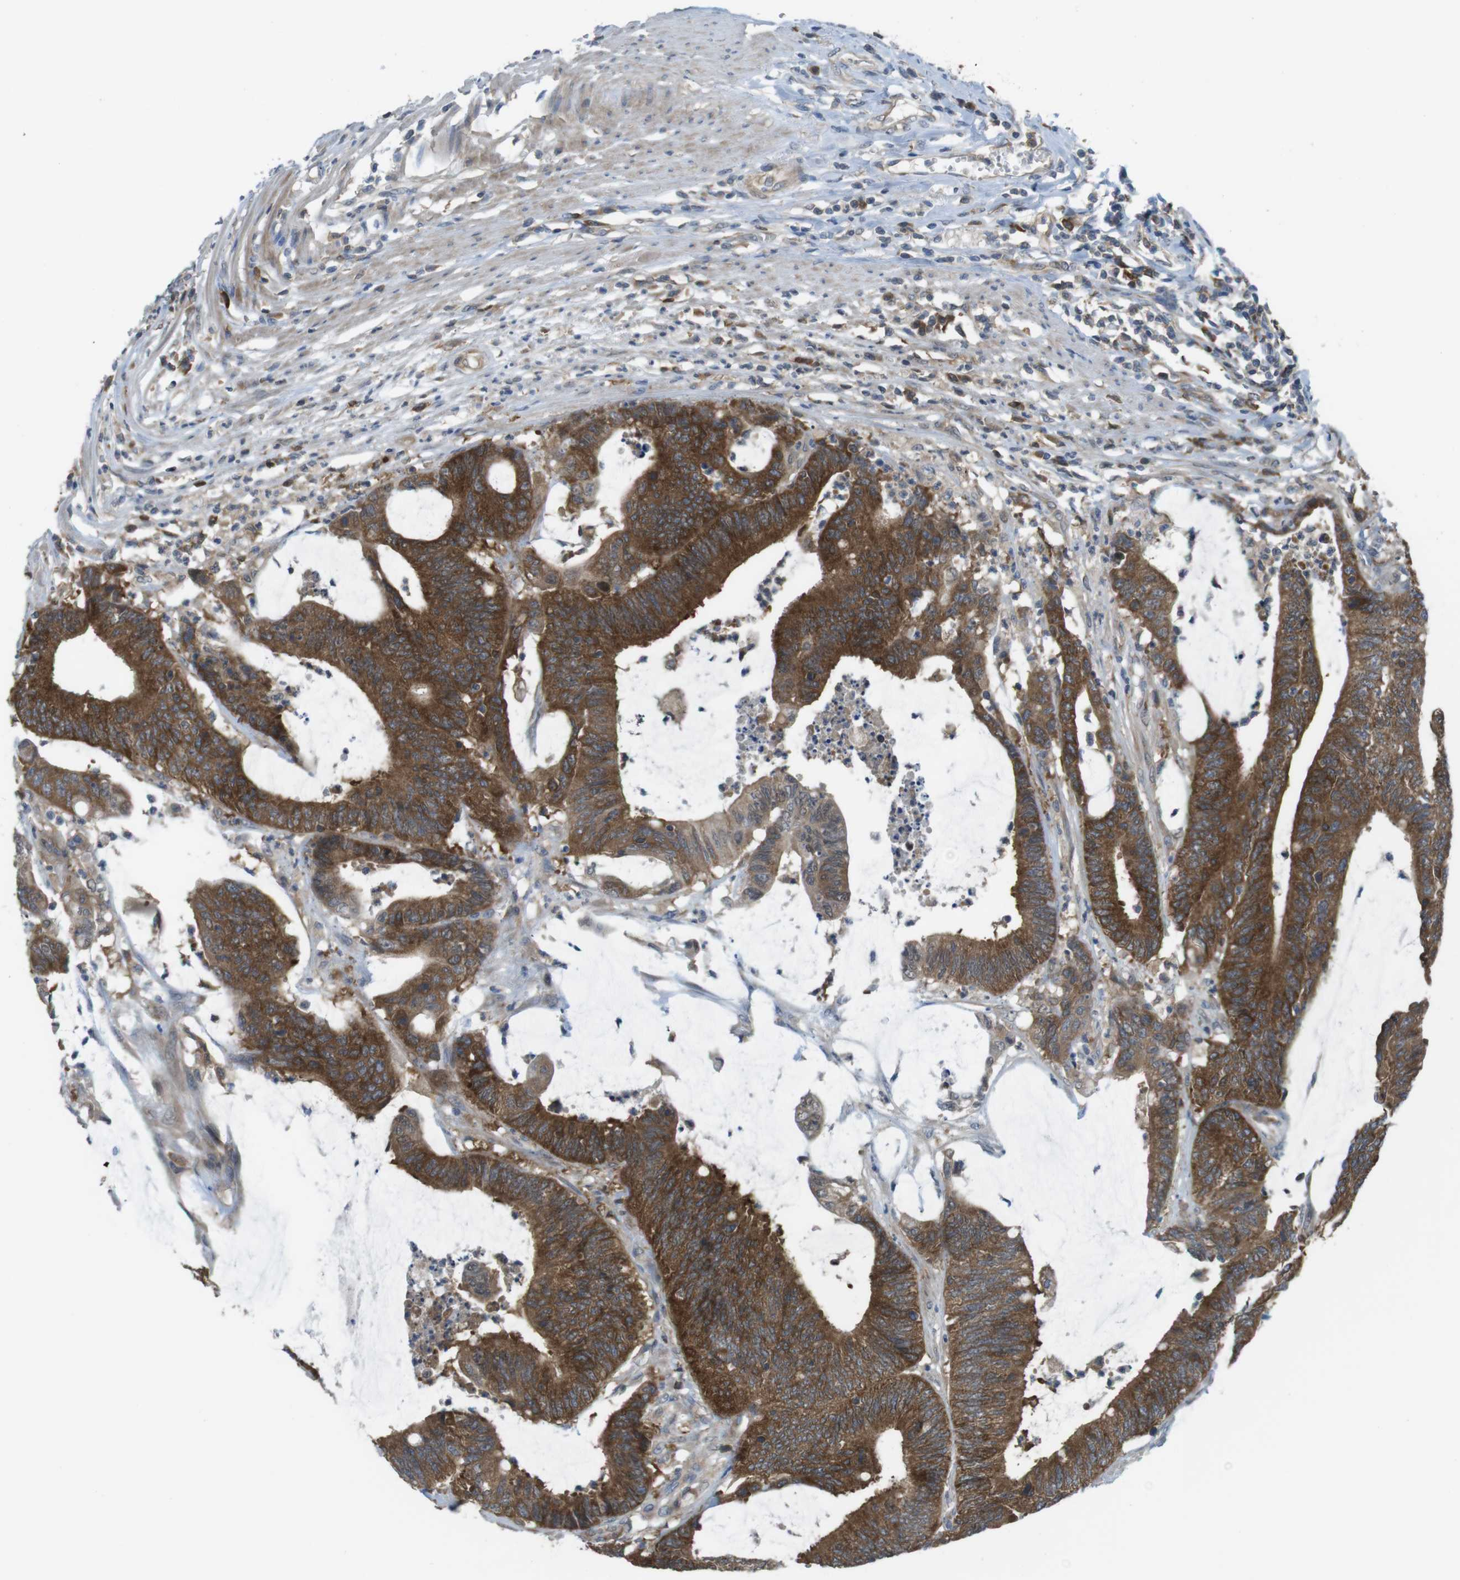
{"staining": {"intensity": "strong", "quantity": ">75%", "location": "cytoplasmic/membranous"}, "tissue": "colorectal cancer", "cell_type": "Tumor cells", "image_type": "cancer", "snomed": [{"axis": "morphology", "description": "Adenocarcinoma, NOS"}, {"axis": "topography", "description": "Rectum"}], "caption": "Human colorectal cancer stained for a protein (brown) reveals strong cytoplasmic/membranous positive staining in about >75% of tumor cells.", "gene": "MTHFD1", "patient": {"sex": "female", "age": 66}}